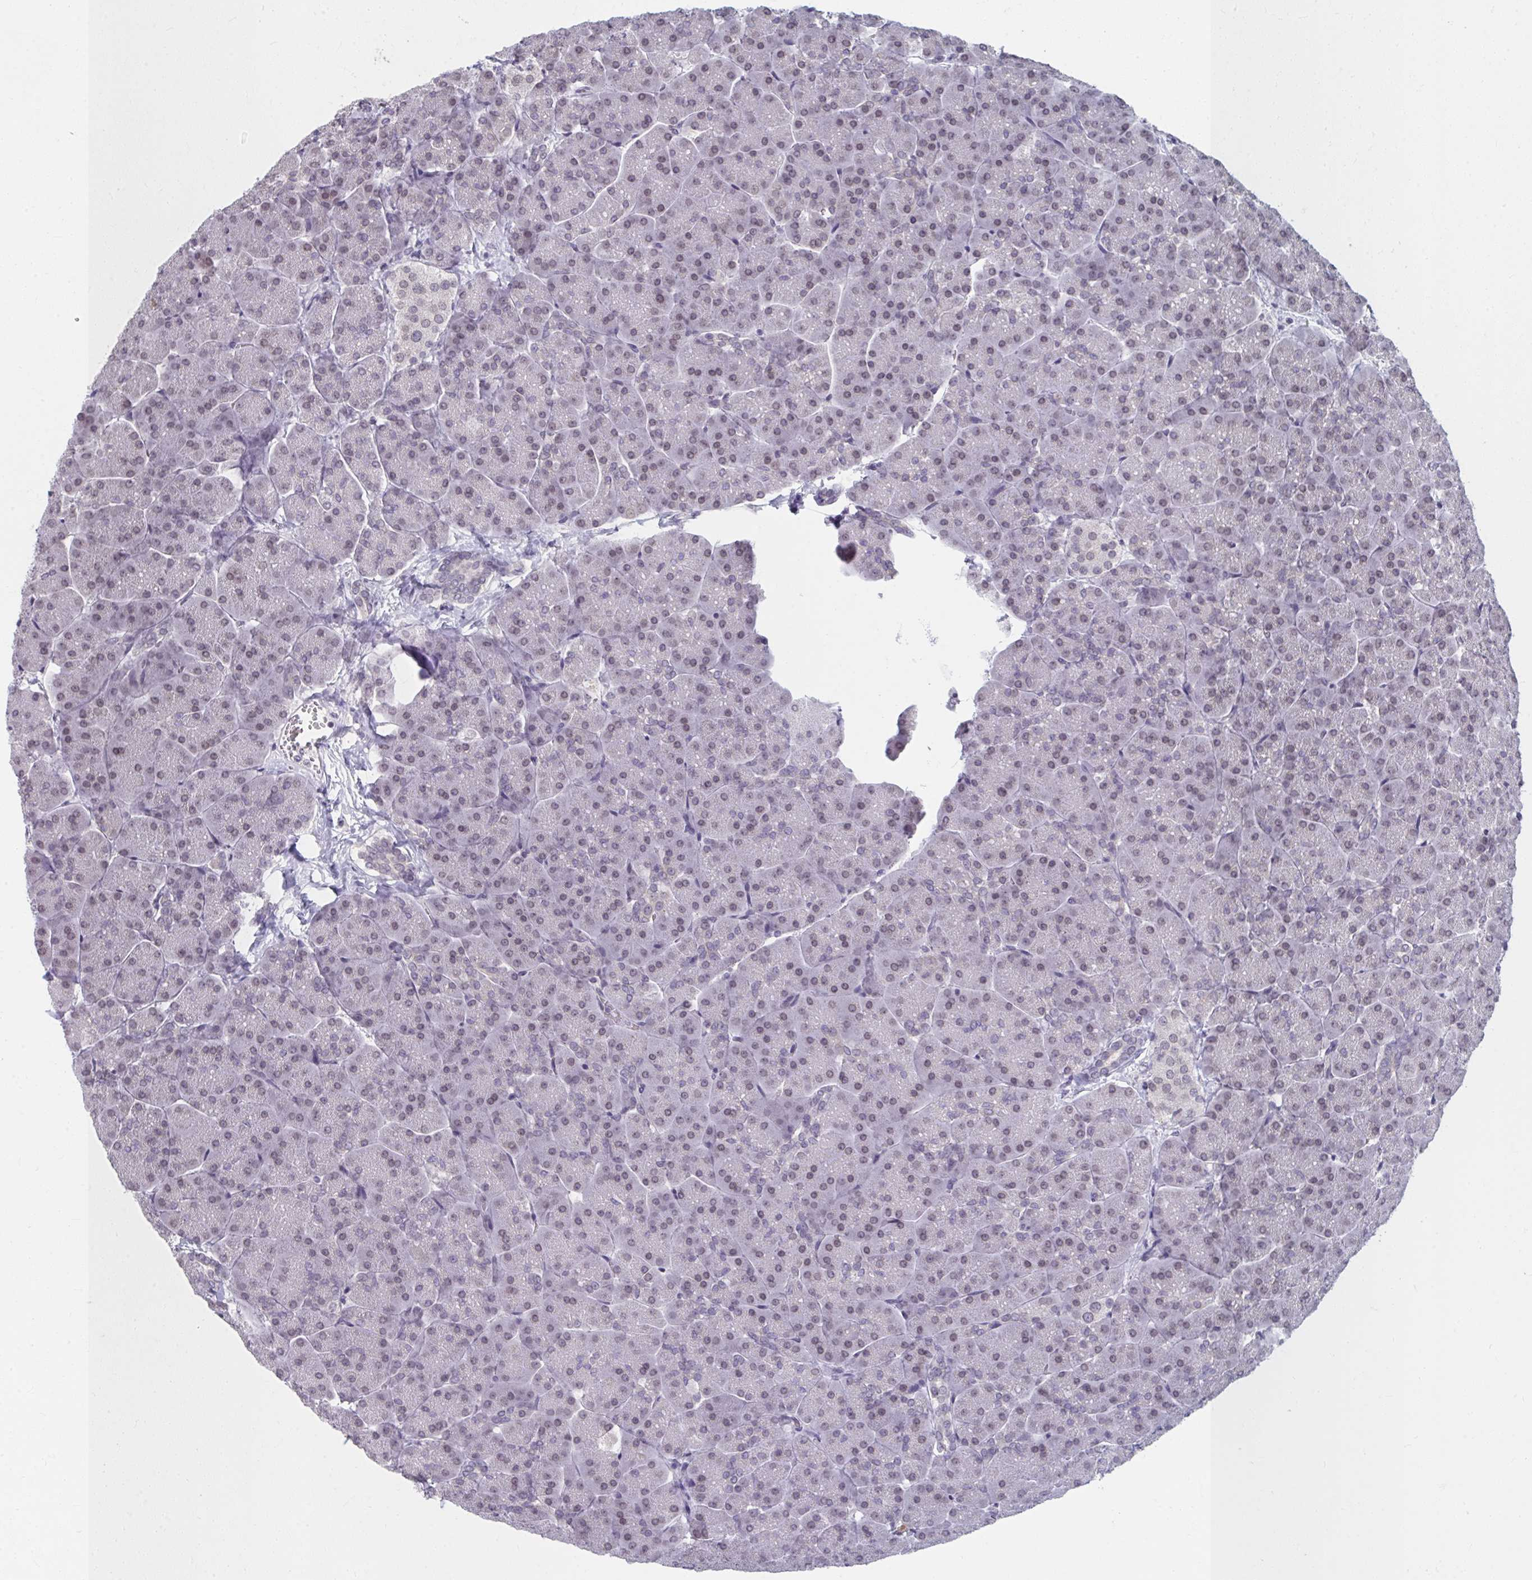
{"staining": {"intensity": "weak", "quantity": "25%-75%", "location": "nuclear"}, "tissue": "pancreas", "cell_type": "Exocrine glandular cells", "image_type": "normal", "snomed": [{"axis": "morphology", "description": "Normal tissue, NOS"}, {"axis": "topography", "description": "Pancreas"}, {"axis": "topography", "description": "Peripheral nerve tissue"}], "caption": "Protein staining of unremarkable pancreas shows weak nuclear expression in about 25%-75% of exocrine glandular cells. (Brightfield microscopy of DAB IHC at high magnification).", "gene": "NUP133", "patient": {"sex": "male", "age": 54}}